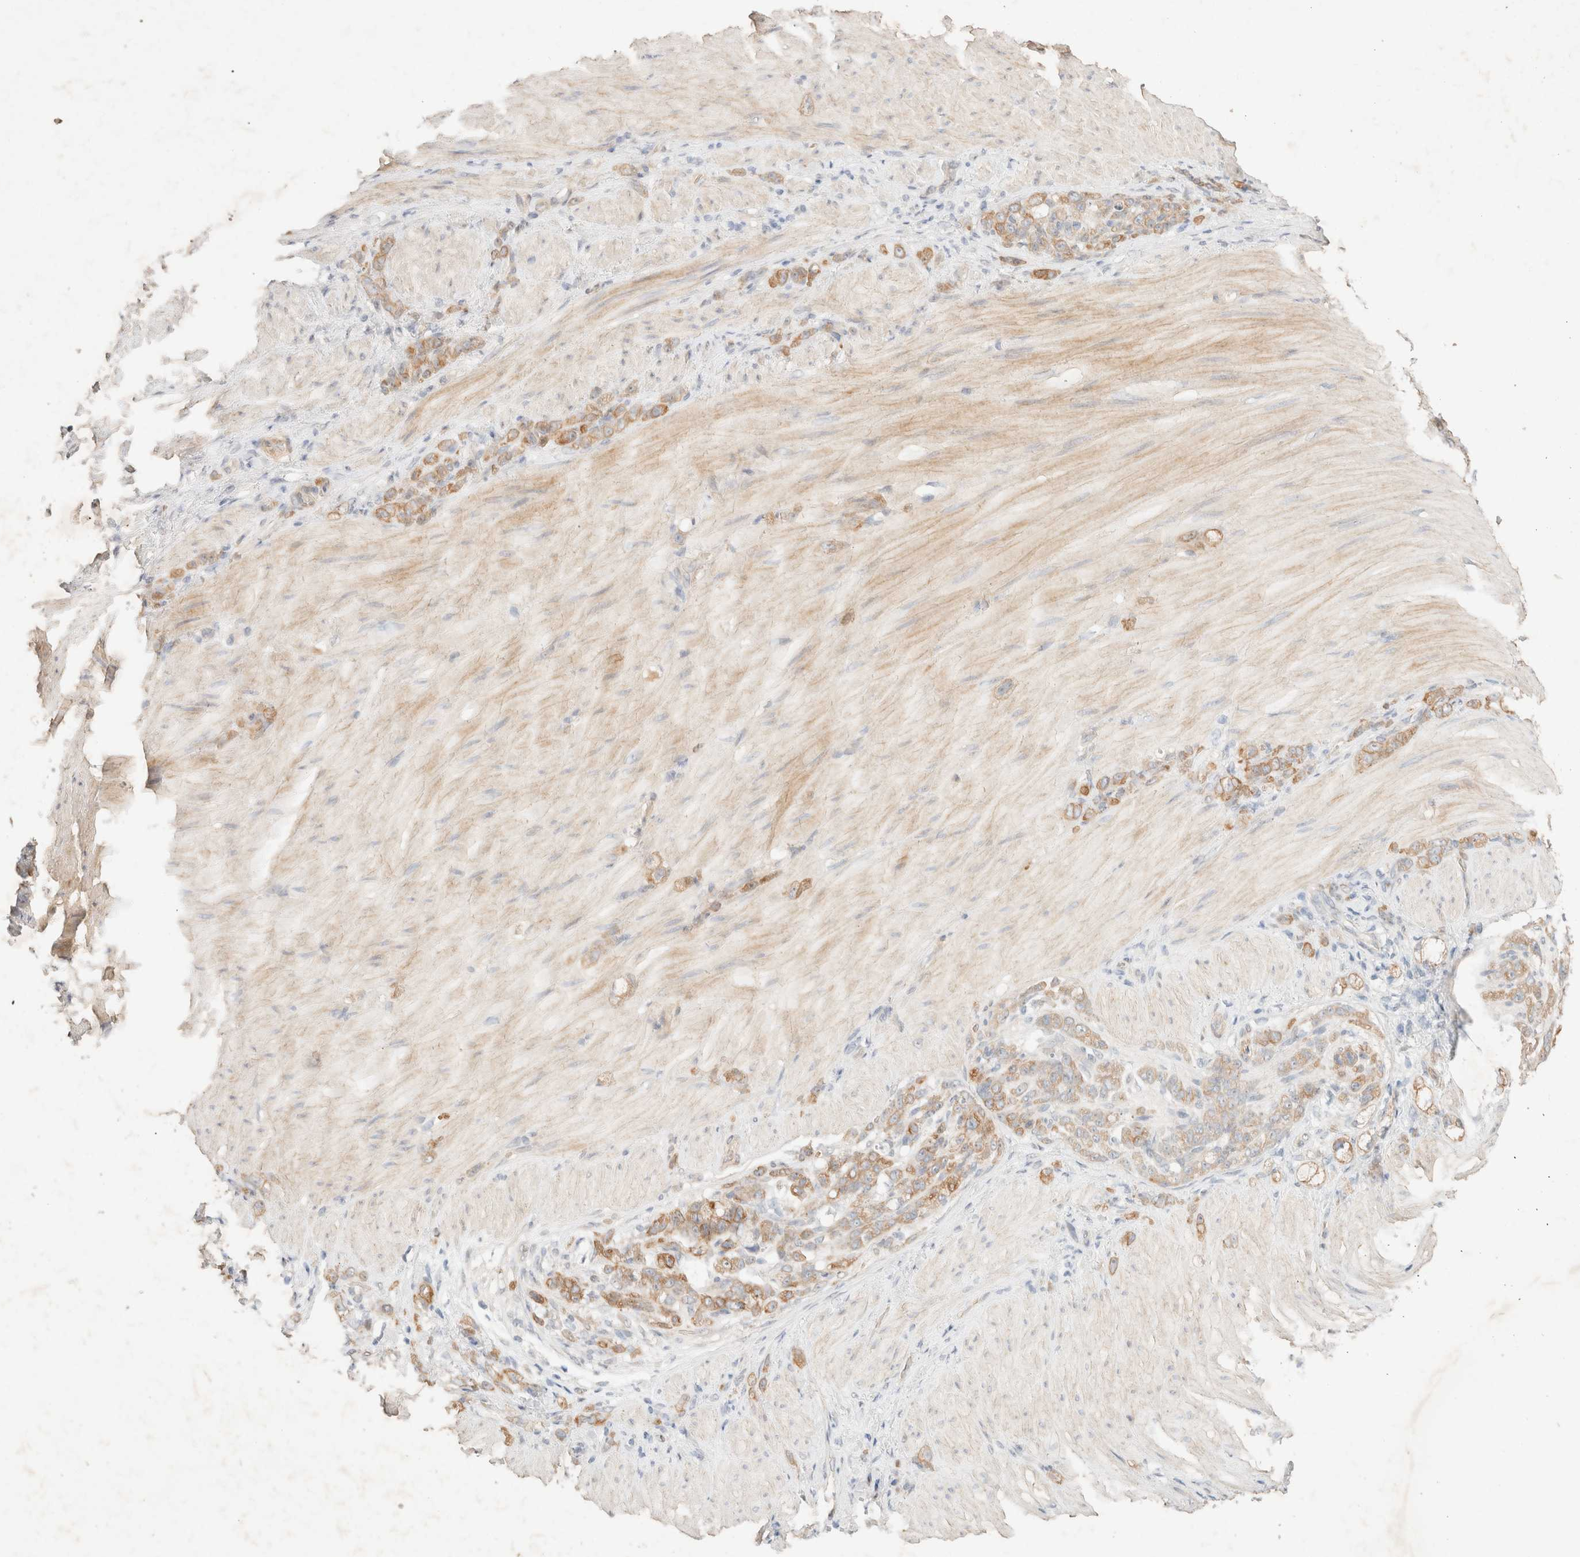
{"staining": {"intensity": "moderate", "quantity": ">75%", "location": "cytoplasmic/membranous"}, "tissue": "stomach cancer", "cell_type": "Tumor cells", "image_type": "cancer", "snomed": [{"axis": "morphology", "description": "Normal tissue, NOS"}, {"axis": "morphology", "description": "Adenocarcinoma, NOS"}, {"axis": "topography", "description": "Stomach"}], "caption": "Stomach cancer (adenocarcinoma) stained for a protein (brown) displays moderate cytoplasmic/membranous positive positivity in approximately >75% of tumor cells.", "gene": "CSNK1E", "patient": {"sex": "male", "age": 82}}